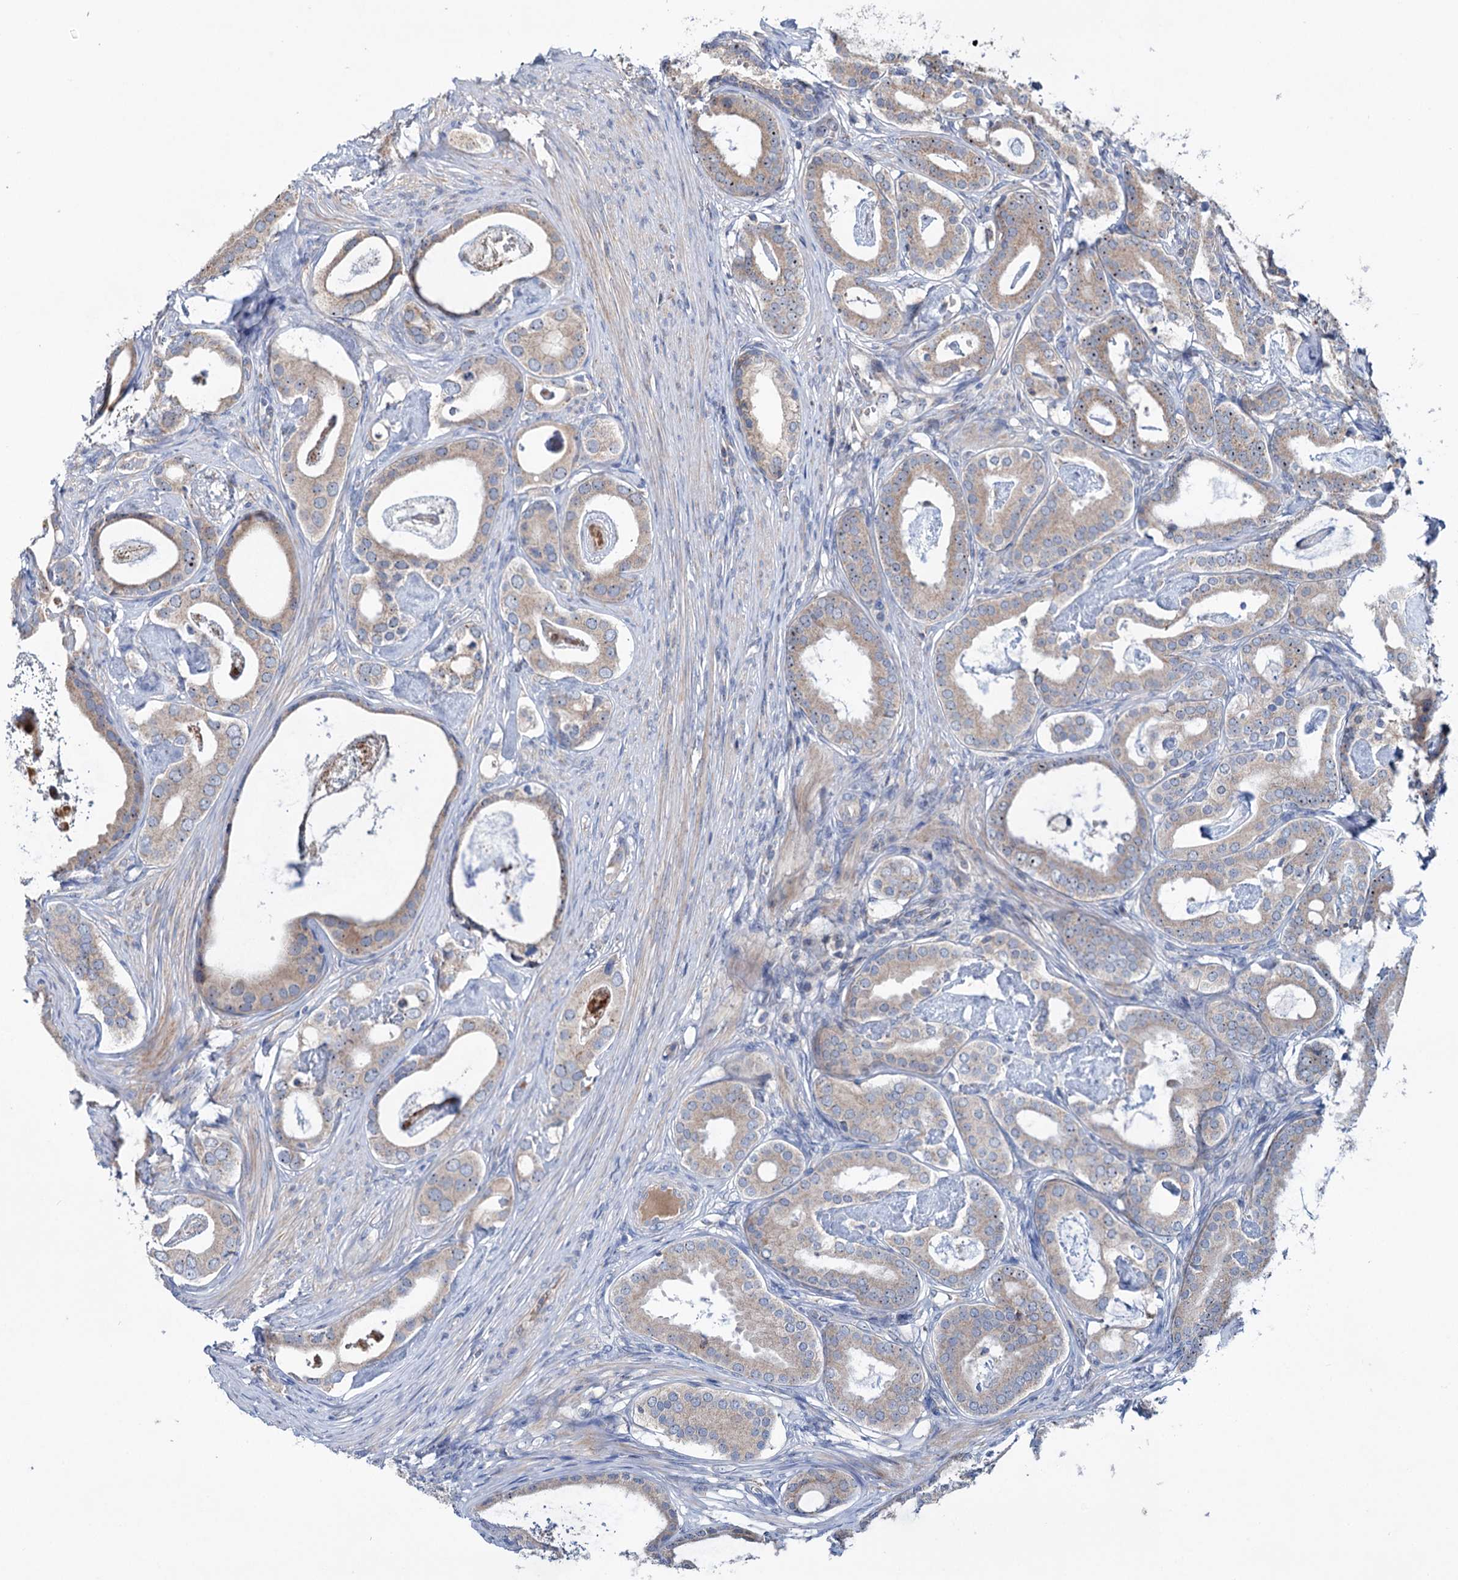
{"staining": {"intensity": "weak", "quantity": "25%-75%", "location": "cytoplasmic/membranous,nuclear"}, "tissue": "prostate cancer", "cell_type": "Tumor cells", "image_type": "cancer", "snomed": [{"axis": "morphology", "description": "Adenocarcinoma, Low grade"}, {"axis": "topography", "description": "Prostate"}], "caption": "Protein expression analysis of human low-grade adenocarcinoma (prostate) reveals weak cytoplasmic/membranous and nuclear staining in approximately 25%-75% of tumor cells. (Stains: DAB (3,3'-diaminobenzidine) in brown, nuclei in blue, Microscopy: brightfield microscopy at high magnification).", "gene": "HTR3B", "patient": {"sex": "male", "age": 71}}